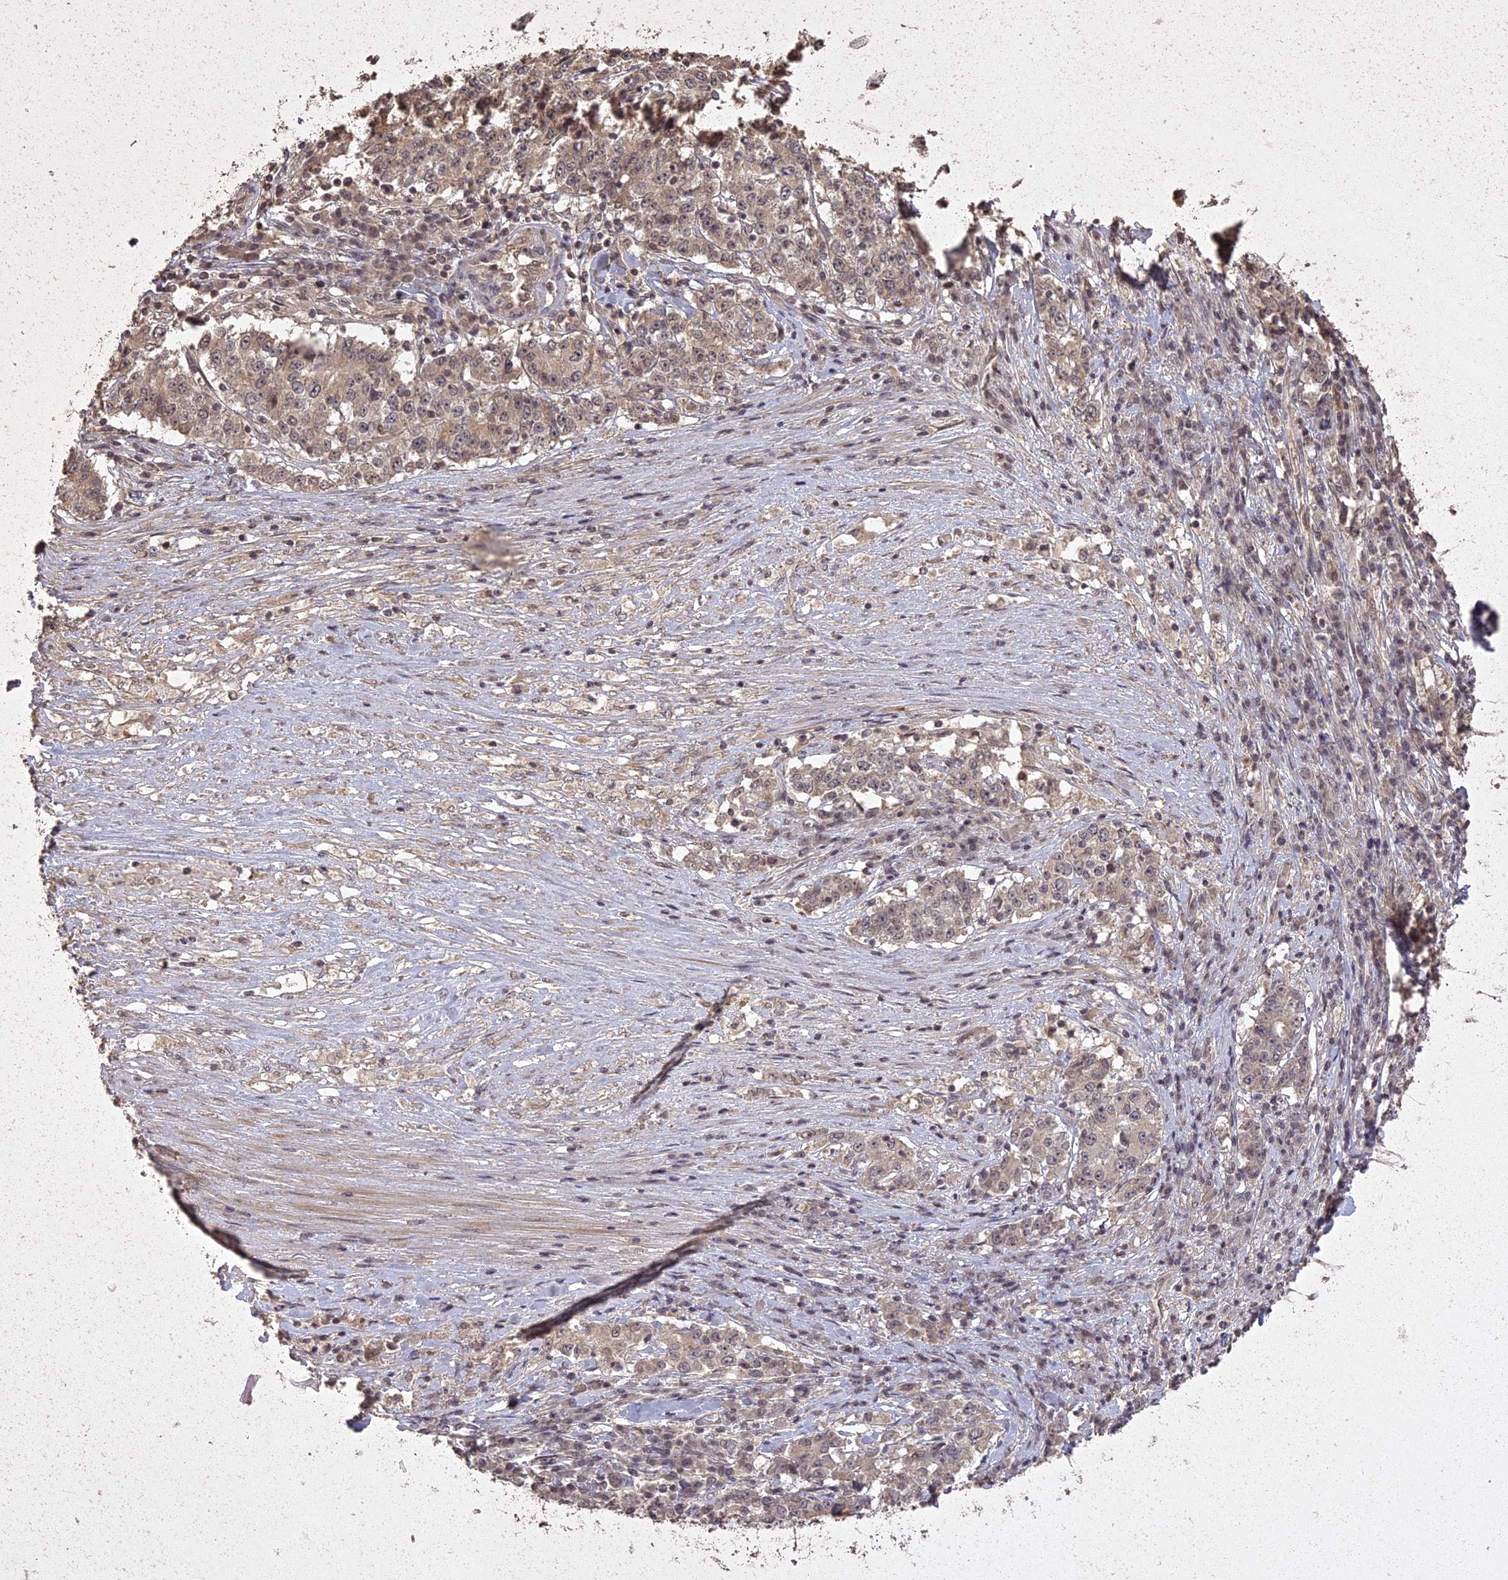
{"staining": {"intensity": "weak", "quantity": ">75%", "location": "cytoplasmic/membranous"}, "tissue": "stomach cancer", "cell_type": "Tumor cells", "image_type": "cancer", "snomed": [{"axis": "morphology", "description": "Adenocarcinoma, NOS"}, {"axis": "topography", "description": "Stomach"}], "caption": "Protein staining of stomach cancer tissue reveals weak cytoplasmic/membranous expression in approximately >75% of tumor cells.", "gene": "LIN37", "patient": {"sex": "male", "age": 59}}